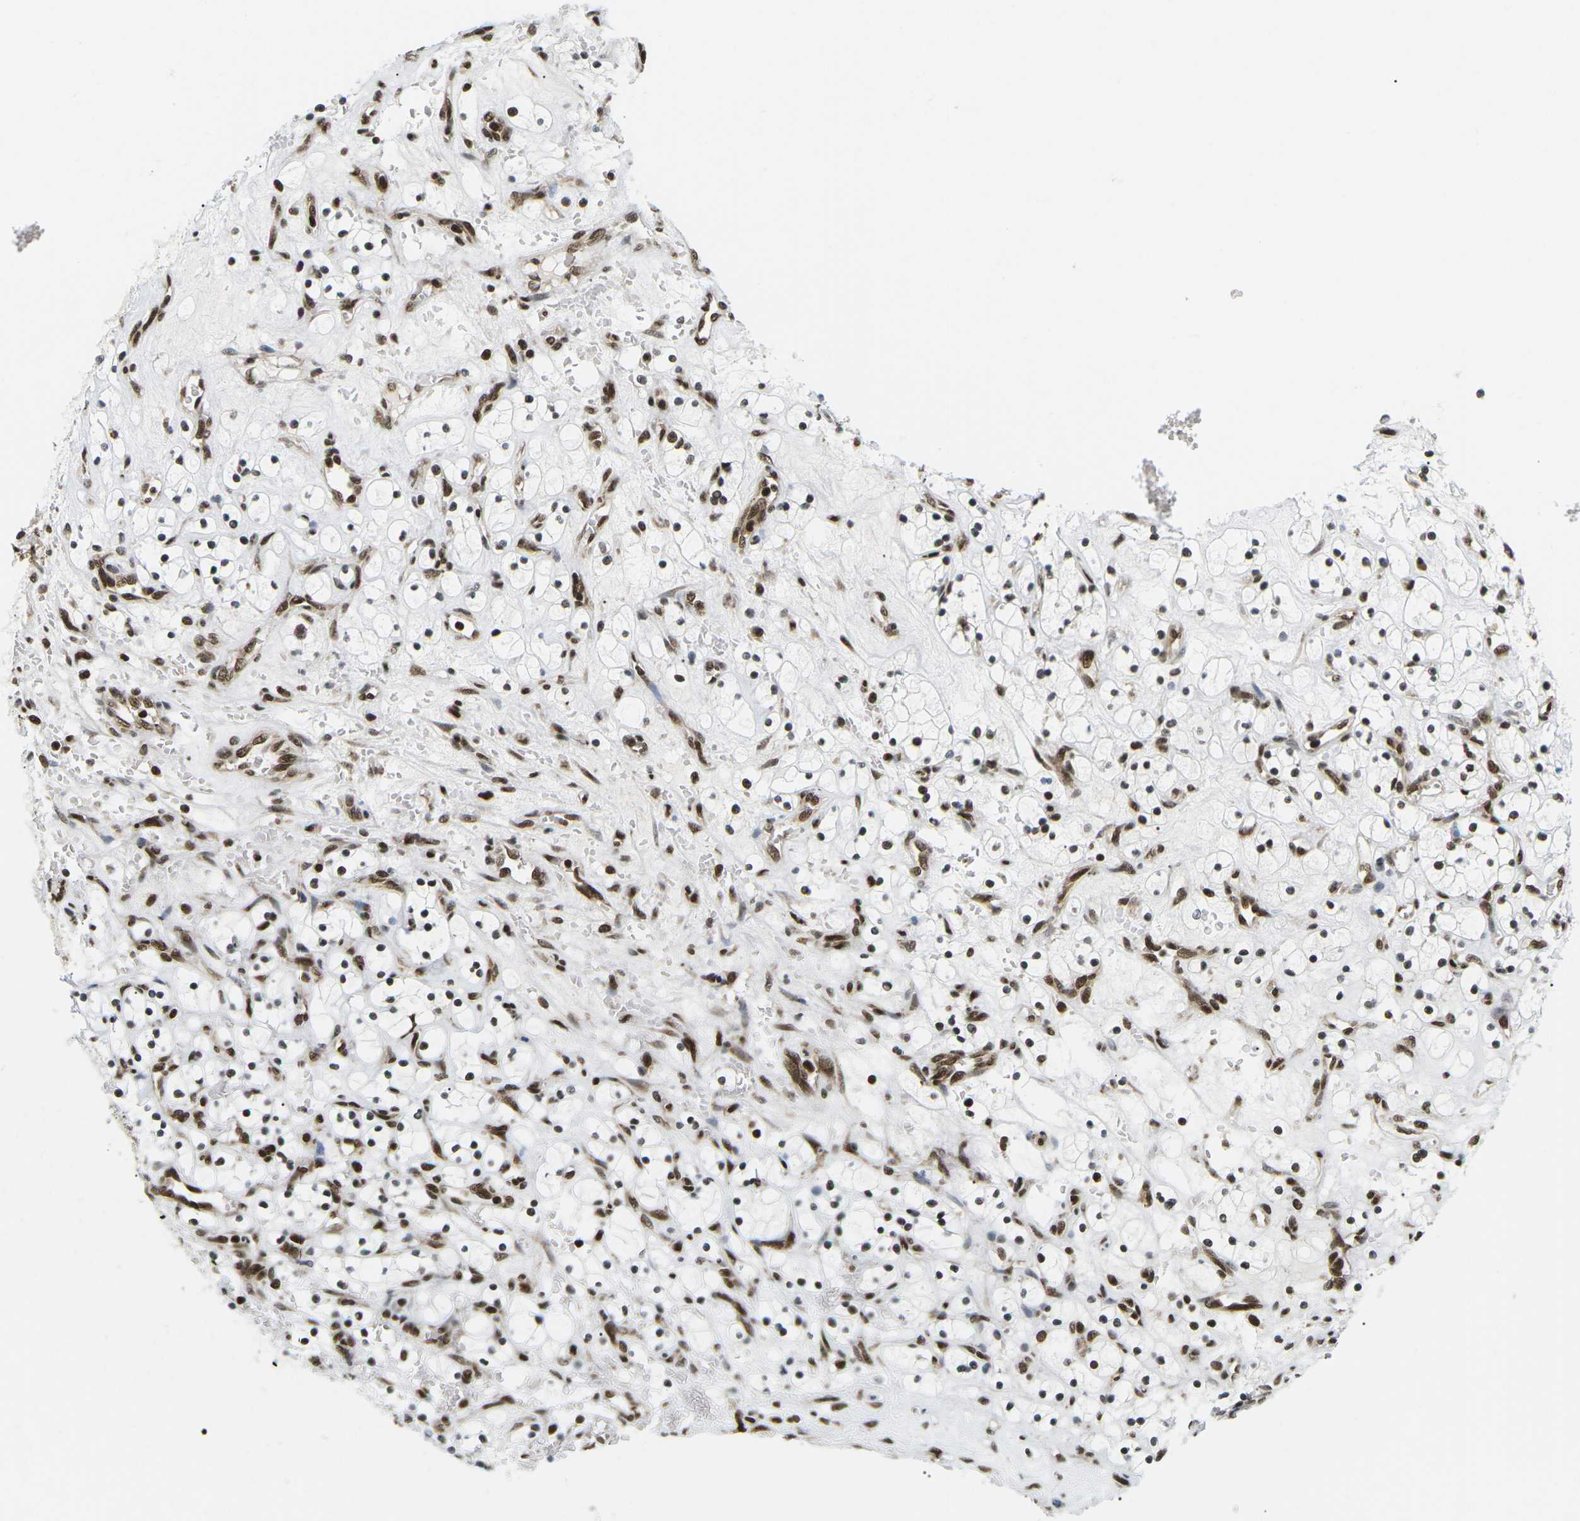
{"staining": {"intensity": "strong", "quantity": ">75%", "location": "nuclear"}, "tissue": "renal cancer", "cell_type": "Tumor cells", "image_type": "cancer", "snomed": [{"axis": "morphology", "description": "Adenocarcinoma, NOS"}, {"axis": "topography", "description": "Kidney"}], "caption": "Tumor cells exhibit high levels of strong nuclear positivity in about >75% of cells in human renal cancer (adenocarcinoma). (DAB IHC, brown staining for protein, blue staining for nuclei).", "gene": "CELF1", "patient": {"sex": "female", "age": 69}}